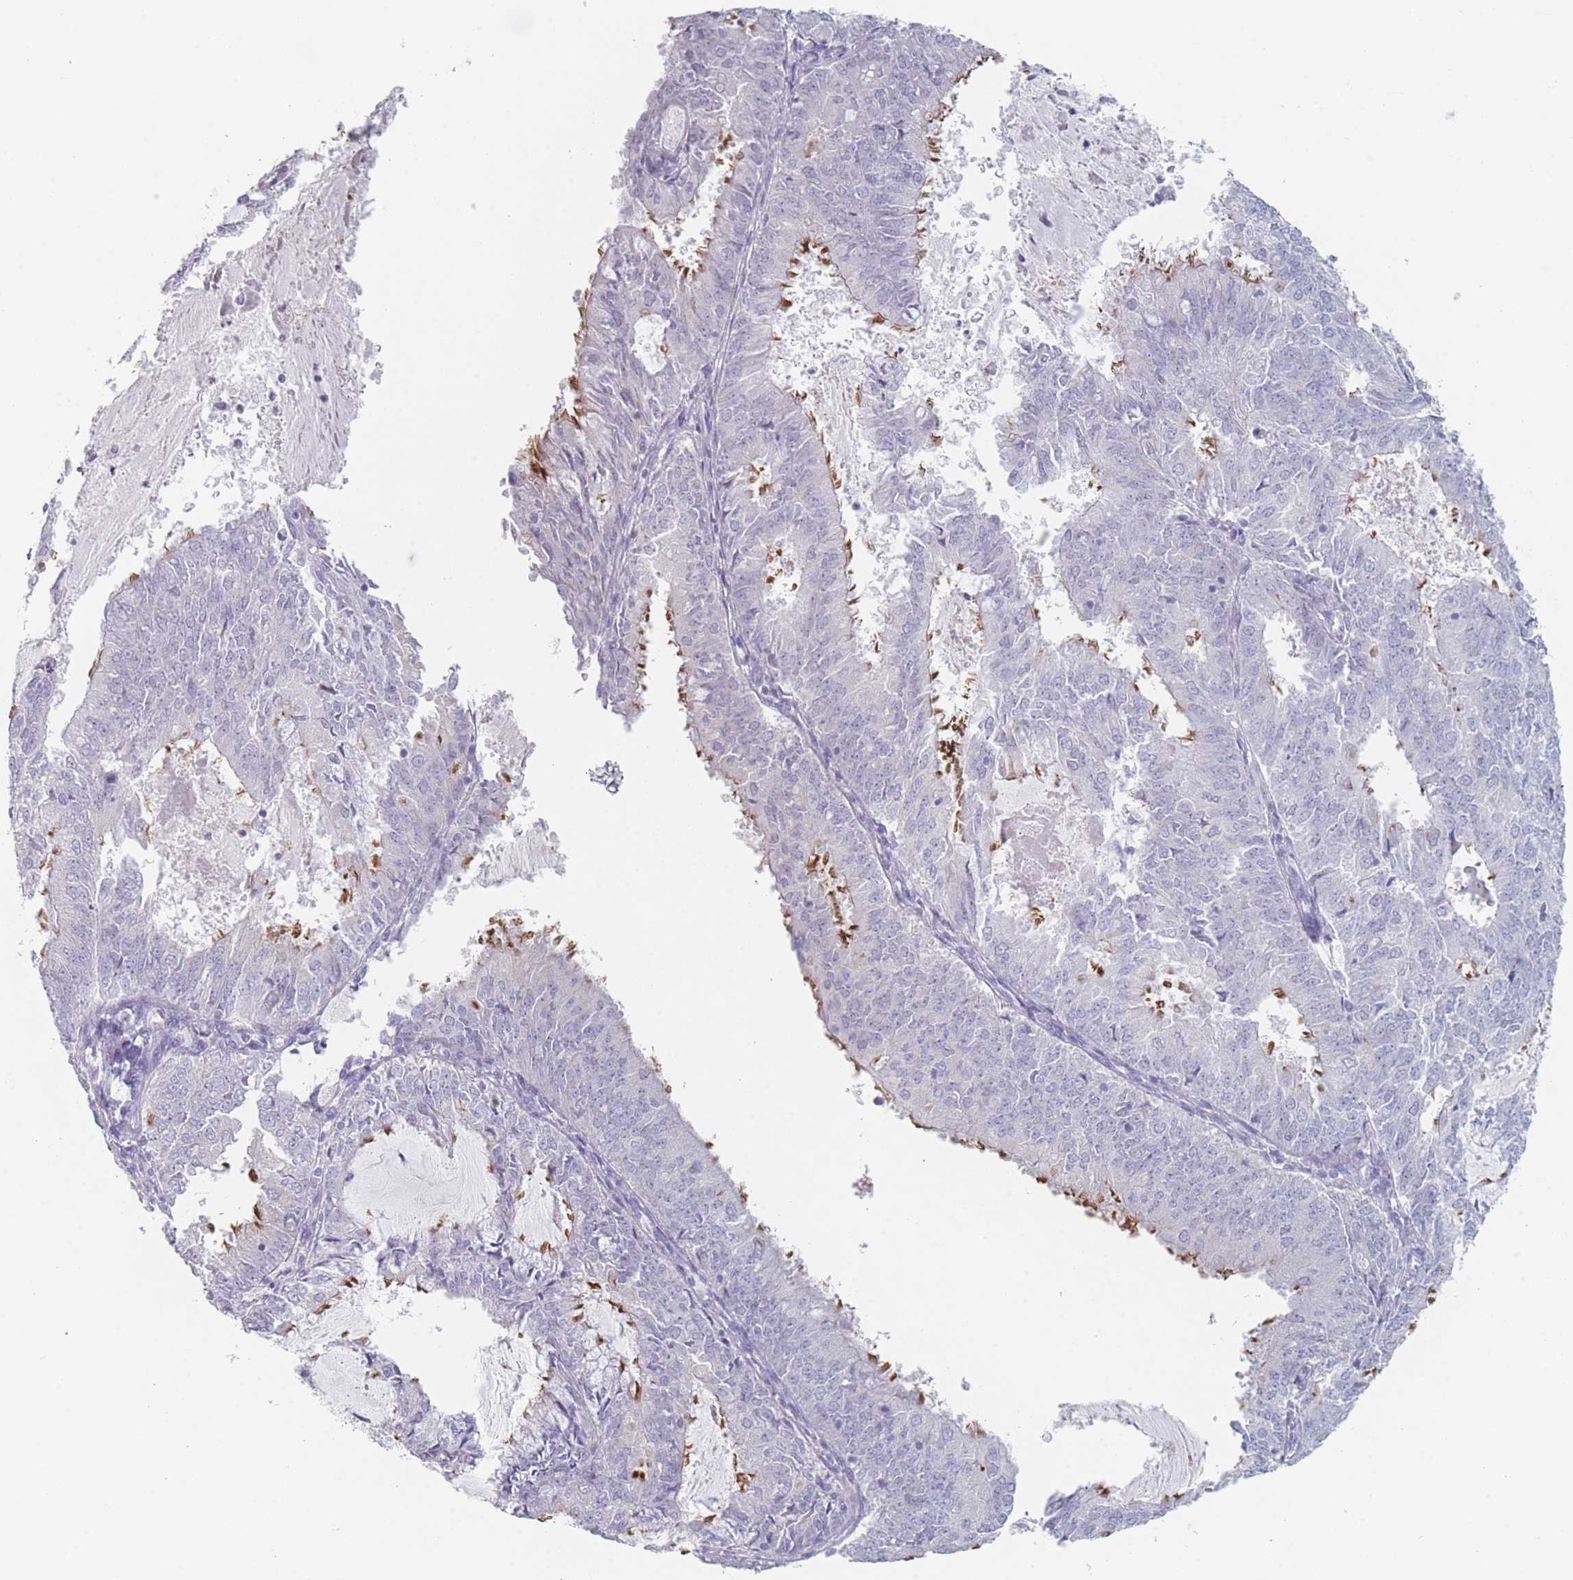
{"staining": {"intensity": "strong", "quantity": "<25%", "location": "cytoplasmic/membranous"}, "tissue": "endometrial cancer", "cell_type": "Tumor cells", "image_type": "cancer", "snomed": [{"axis": "morphology", "description": "Adenocarcinoma, NOS"}, {"axis": "topography", "description": "Endometrium"}], "caption": "IHC (DAB) staining of adenocarcinoma (endometrial) demonstrates strong cytoplasmic/membranous protein positivity in approximately <25% of tumor cells.", "gene": "RNF4", "patient": {"sex": "female", "age": 57}}